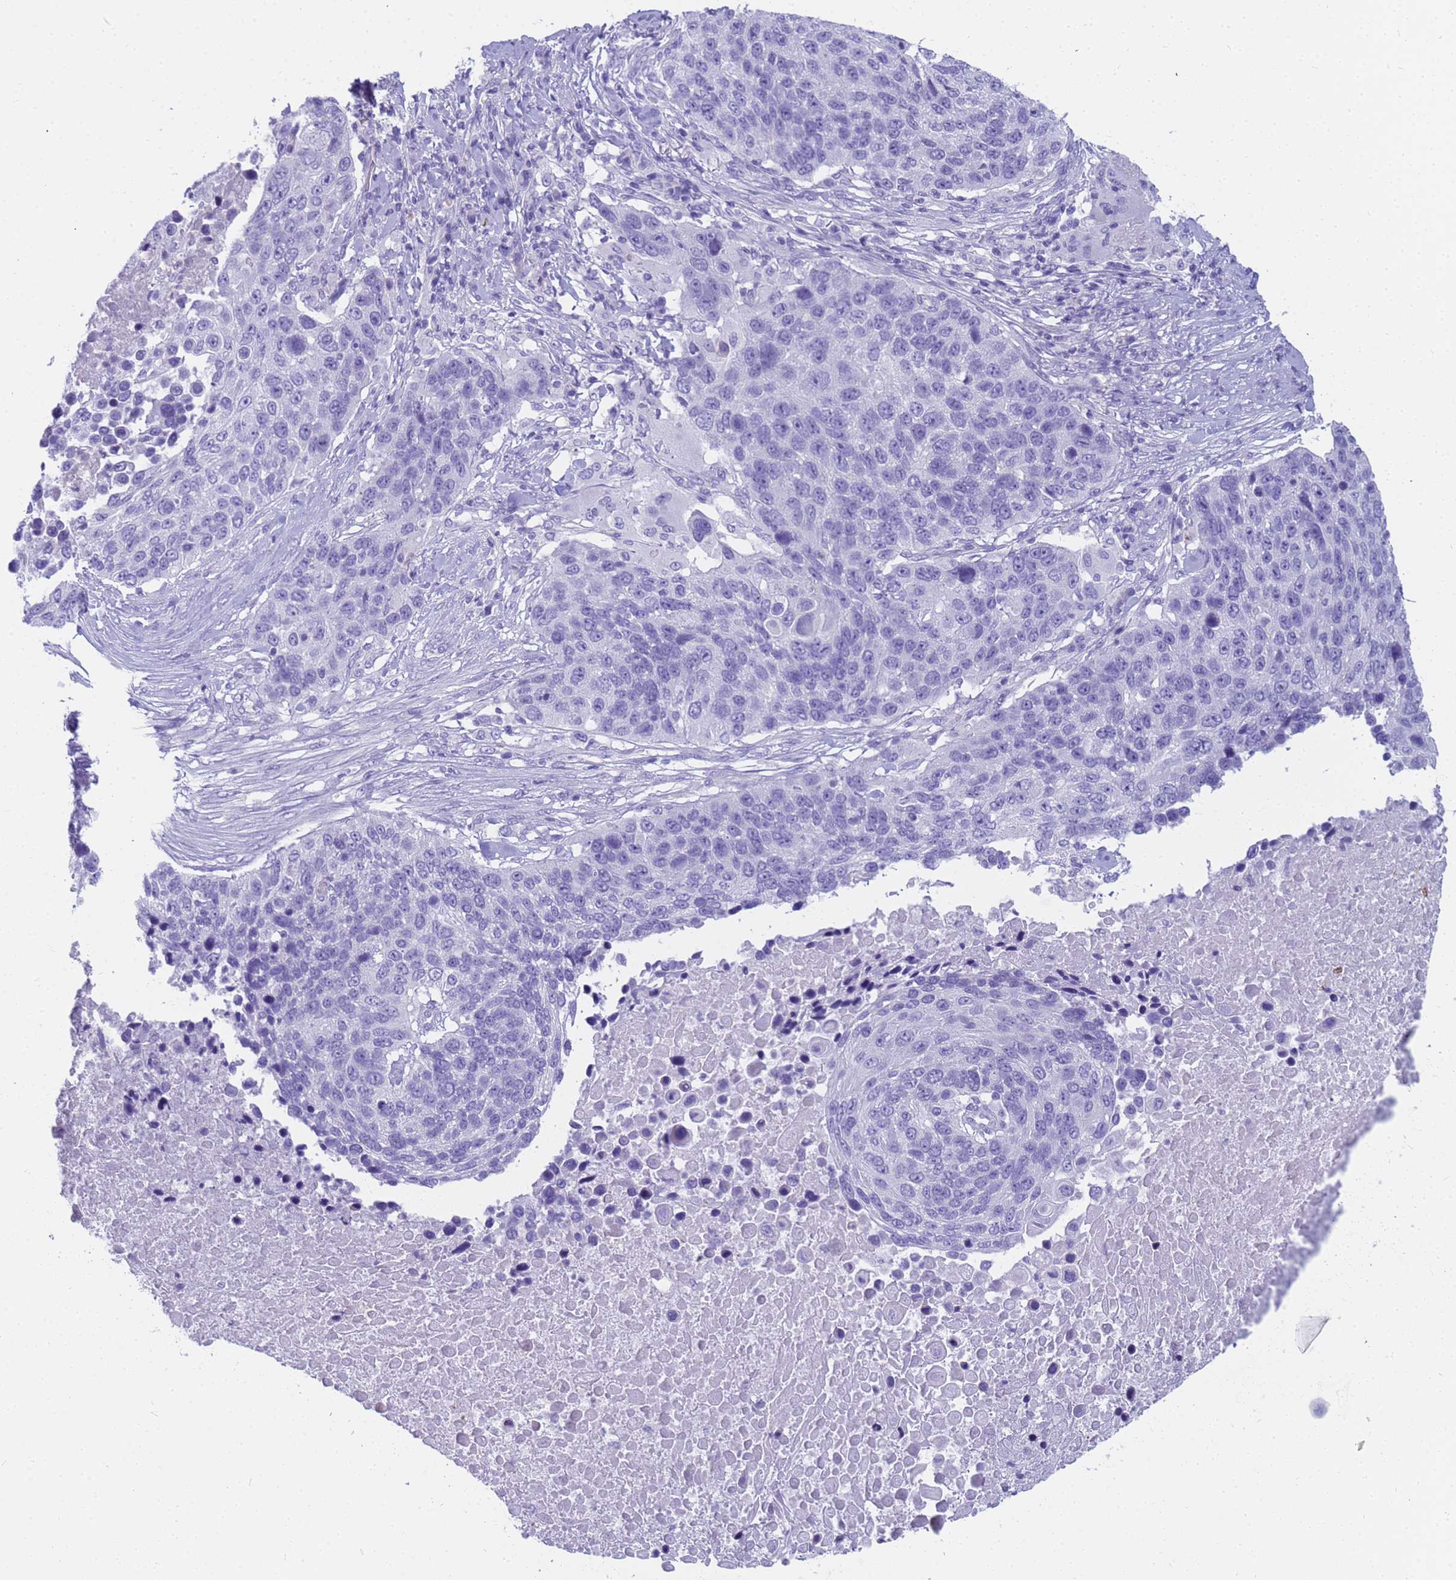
{"staining": {"intensity": "negative", "quantity": "none", "location": "none"}, "tissue": "lung cancer", "cell_type": "Tumor cells", "image_type": "cancer", "snomed": [{"axis": "morphology", "description": "Normal tissue, NOS"}, {"axis": "morphology", "description": "Squamous cell carcinoma, NOS"}, {"axis": "topography", "description": "Lymph node"}, {"axis": "topography", "description": "Lung"}], "caption": "This is an IHC image of squamous cell carcinoma (lung). There is no positivity in tumor cells.", "gene": "RNASE2", "patient": {"sex": "male", "age": 66}}